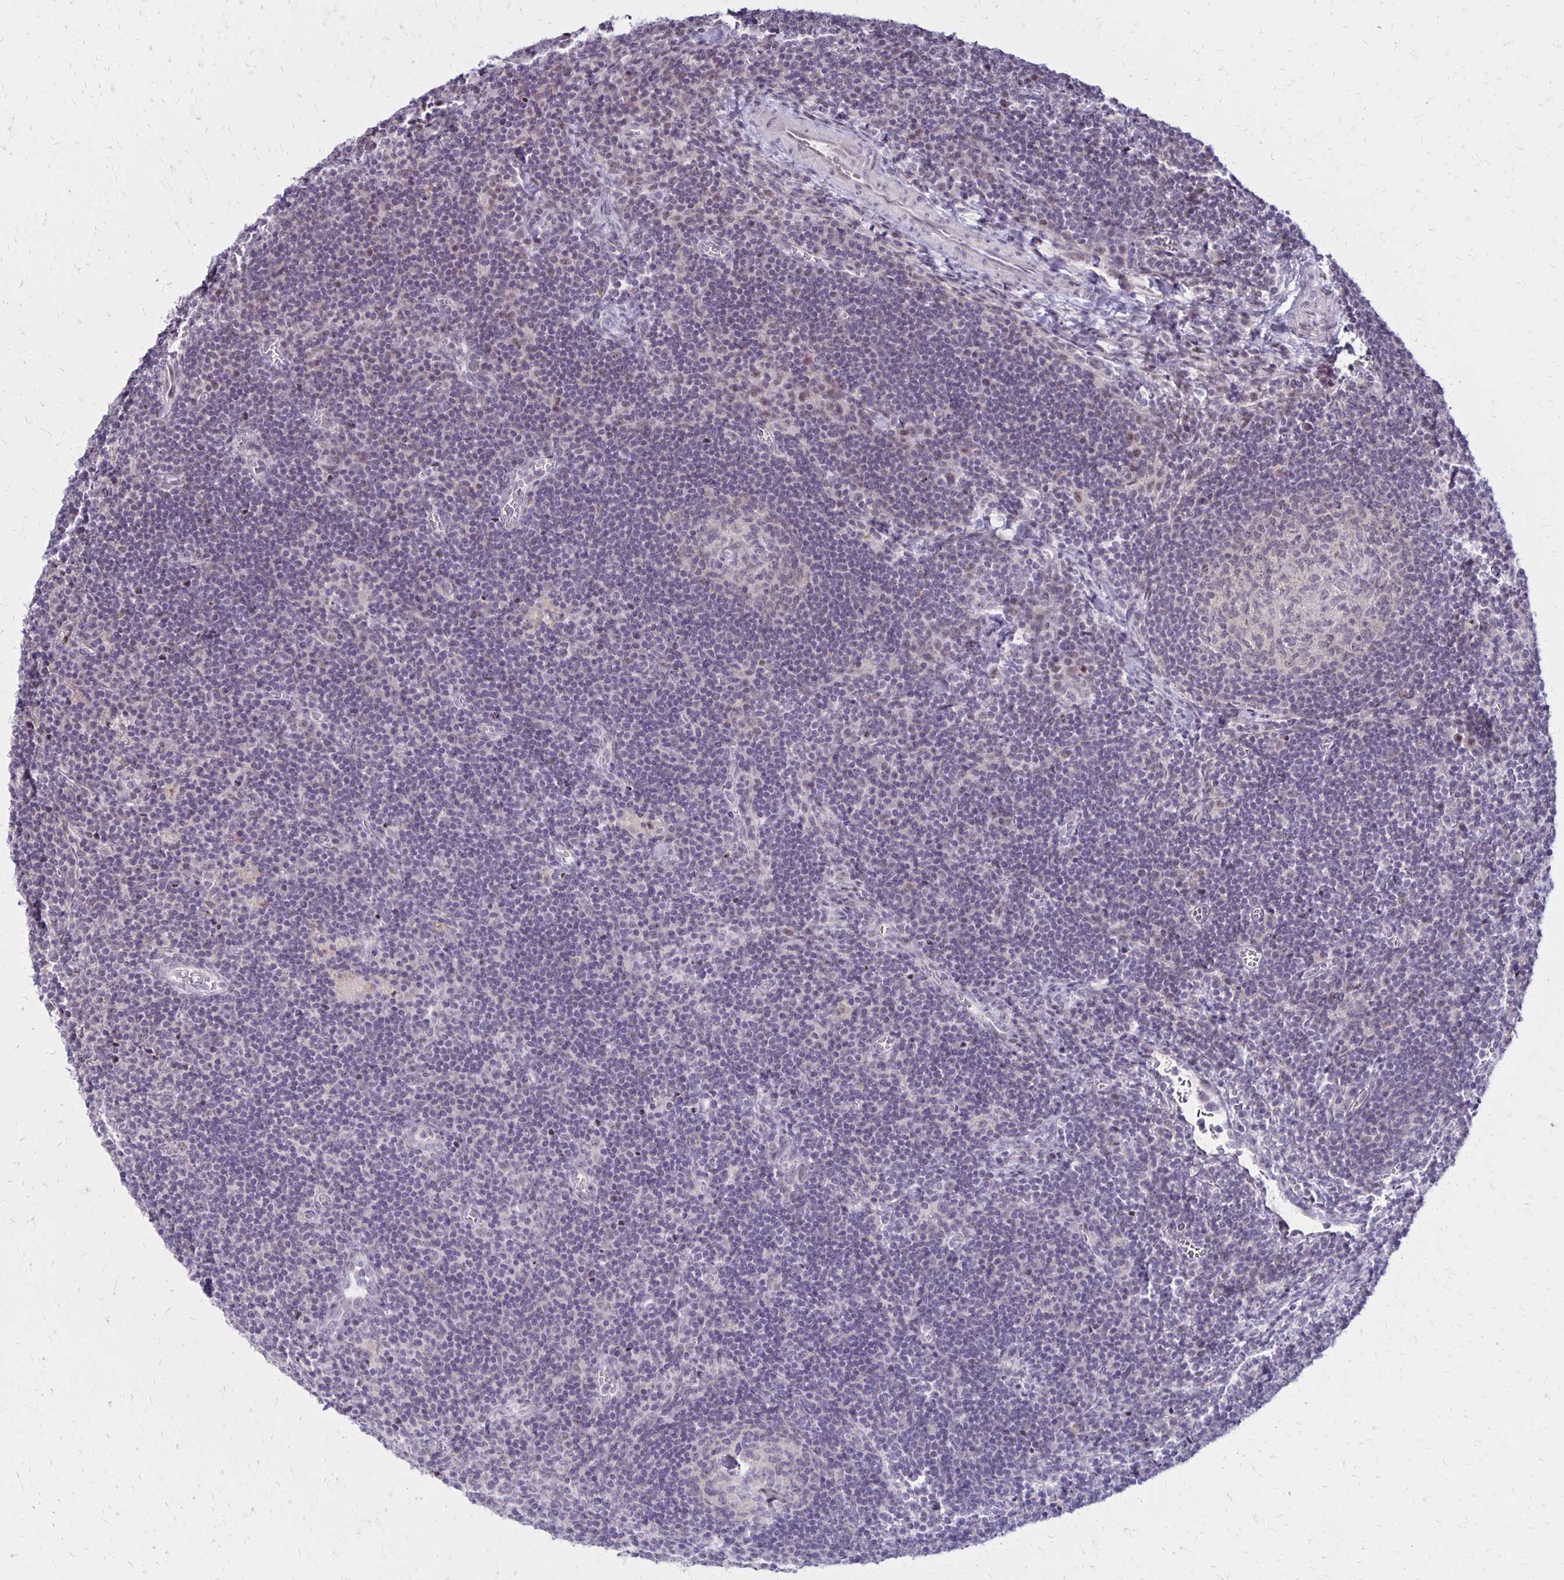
{"staining": {"intensity": "negative", "quantity": "none", "location": "none"}, "tissue": "lymph node", "cell_type": "Germinal center cells", "image_type": "normal", "snomed": [{"axis": "morphology", "description": "Normal tissue, NOS"}, {"axis": "topography", "description": "Lymph node"}], "caption": "Immunohistochemistry image of unremarkable lymph node: lymph node stained with DAB demonstrates no significant protein staining in germinal center cells.", "gene": "DAGLA", "patient": {"sex": "male", "age": 67}}